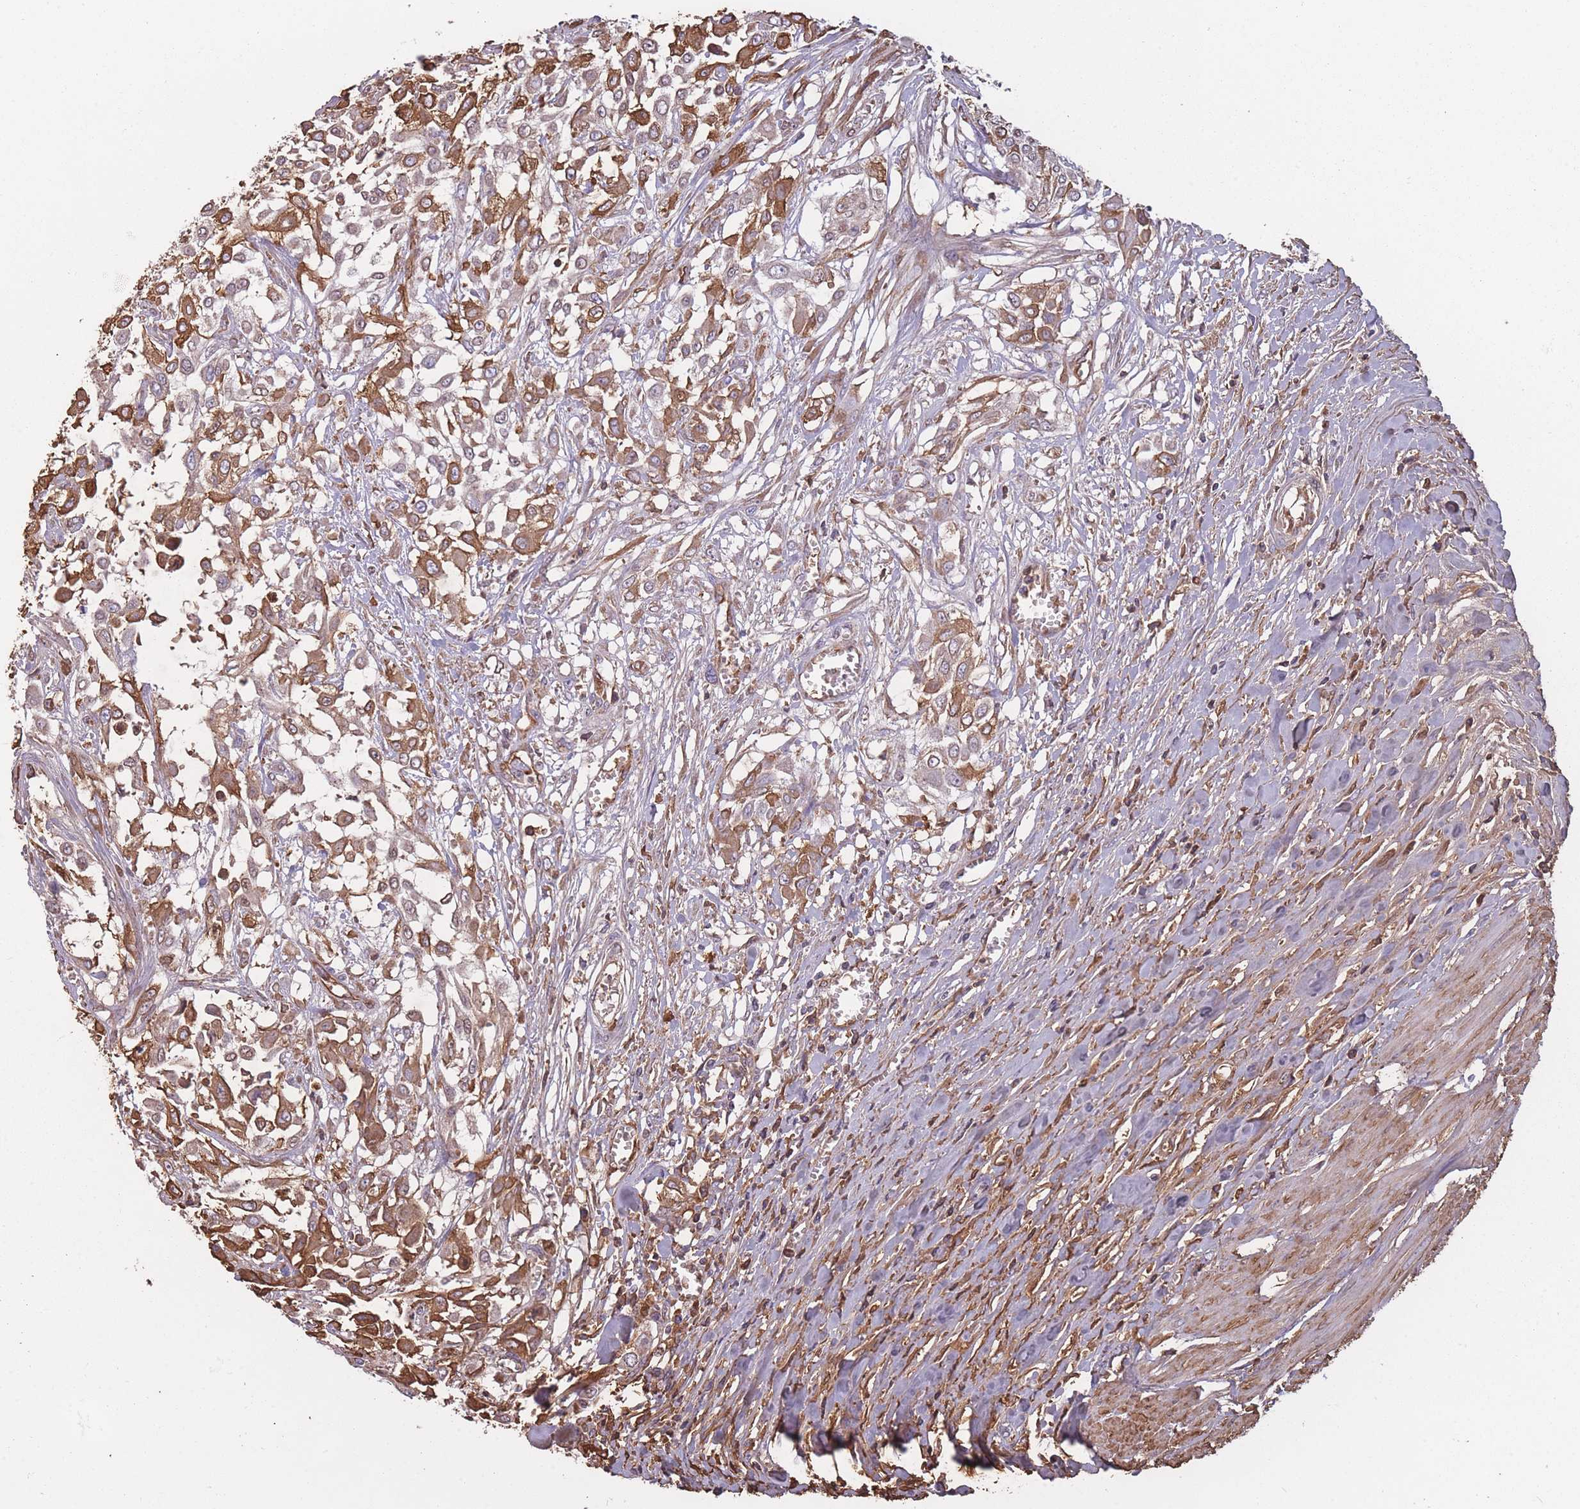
{"staining": {"intensity": "moderate", "quantity": "25%-75%", "location": "cytoplasmic/membranous"}, "tissue": "urothelial cancer", "cell_type": "Tumor cells", "image_type": "cancer", "snomed": [{"axis": "morphology", "description": "Urothelial carcinoma, High grade"}, {"axis": "topography", "description": "Urinary bladder"}], "caption": "Brown immunohistochemical staining in high-grade urothelial carcinoma shows moderate cytoplasmic/membranous positivity in about 25%-75% of tumor cells. (Brightfield microscopy of DAB IHC at high magnification).", "gene": "KAT2A", "patient": {"sex": "male", "age": 57}}